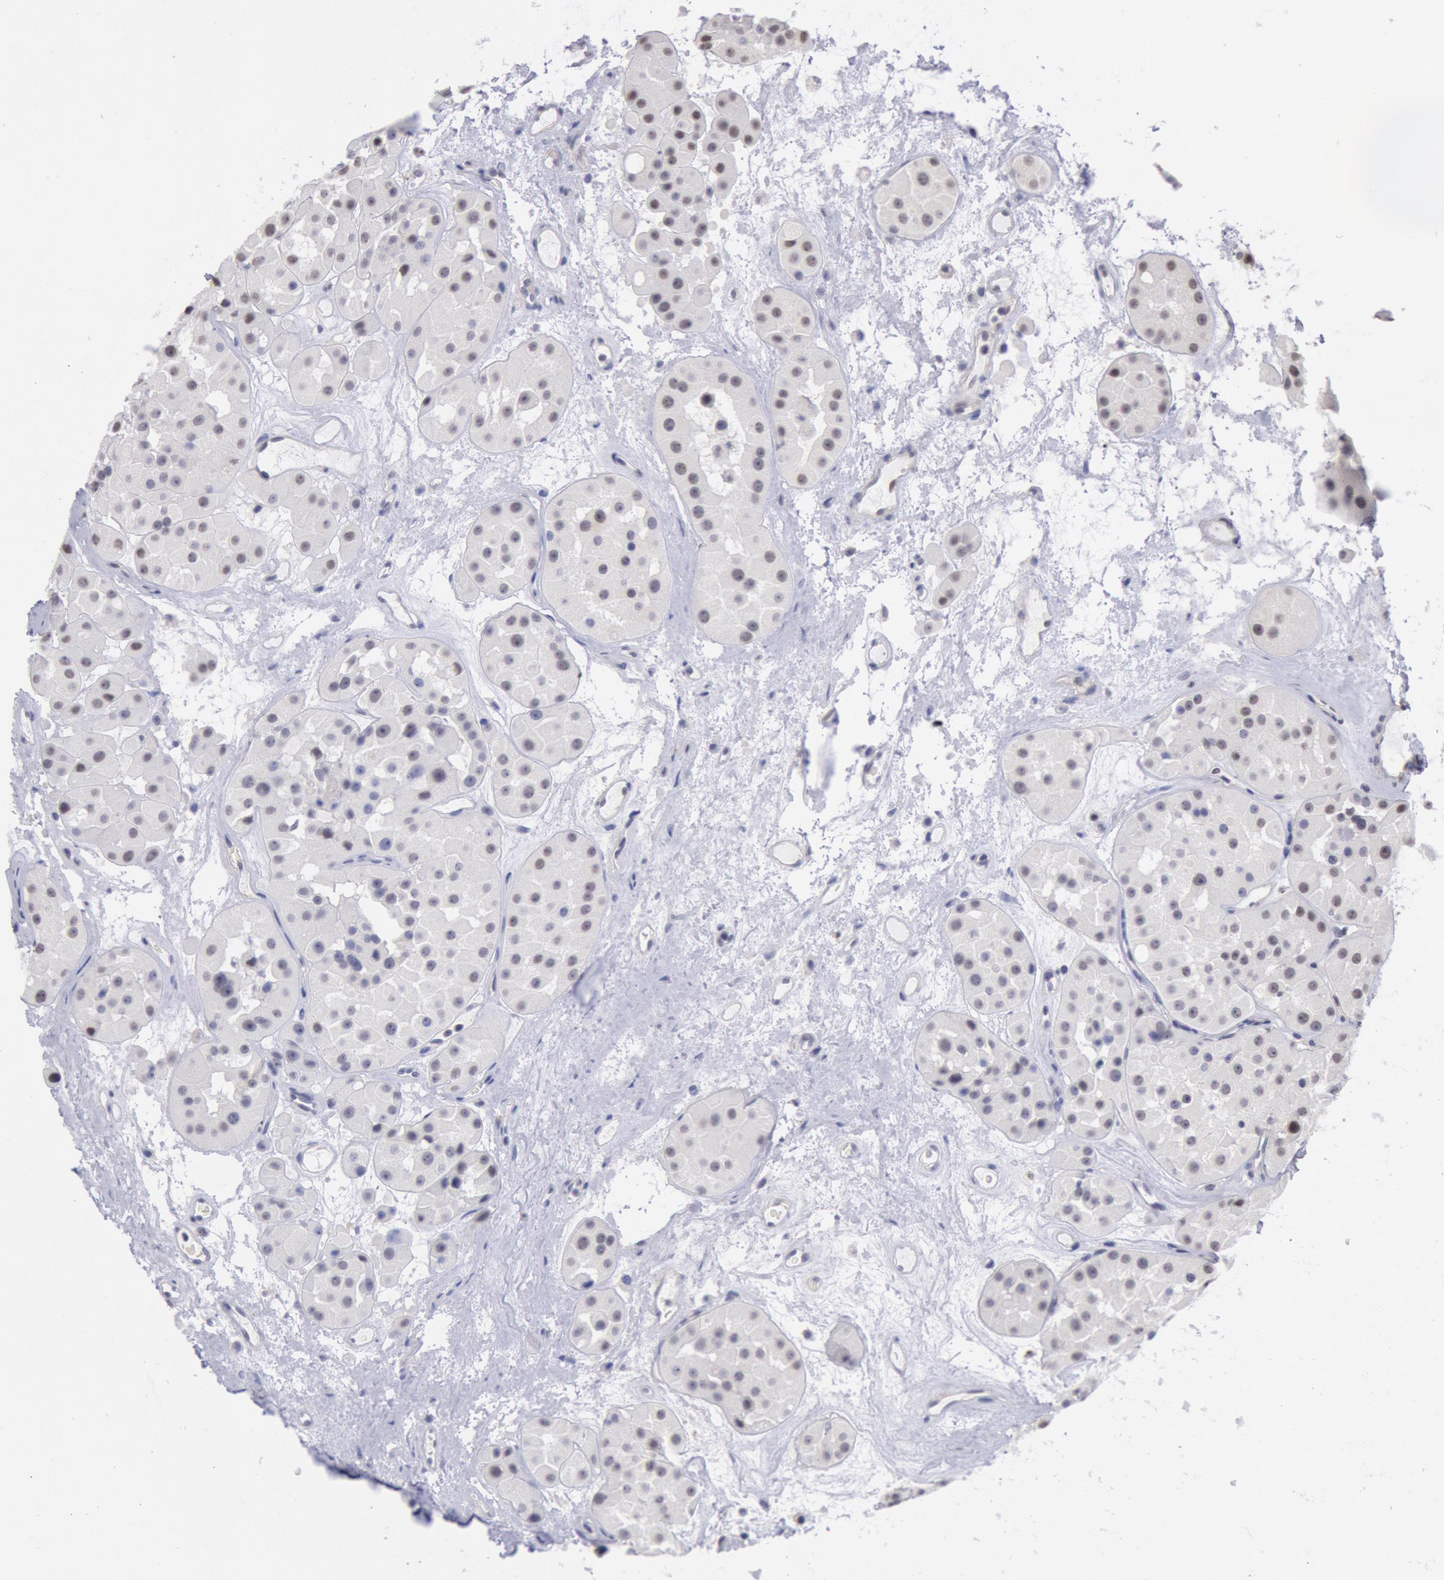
{"staining": {"intensity": "negative", "quantity": "none", "location": "none"}, "tissue": "renal cancer", "cell_type": "Tumor cells", "image_type": "cancer", "snomed": [{"axis": "morphology", "description": "Adenocarcinoma, uncertain malignant potential"}, {"axis": "topography", "description": "Kidney"}], "caption": "The immunohistochemistry (IHC) image has no significant staining in tumor cells of adenocarcinoma,  uncertain malignant potential (renal) tissue. (DAB IHC, high magnification).", "gene": "MYH7", "patient": {"sex": "male", "age": 63}}